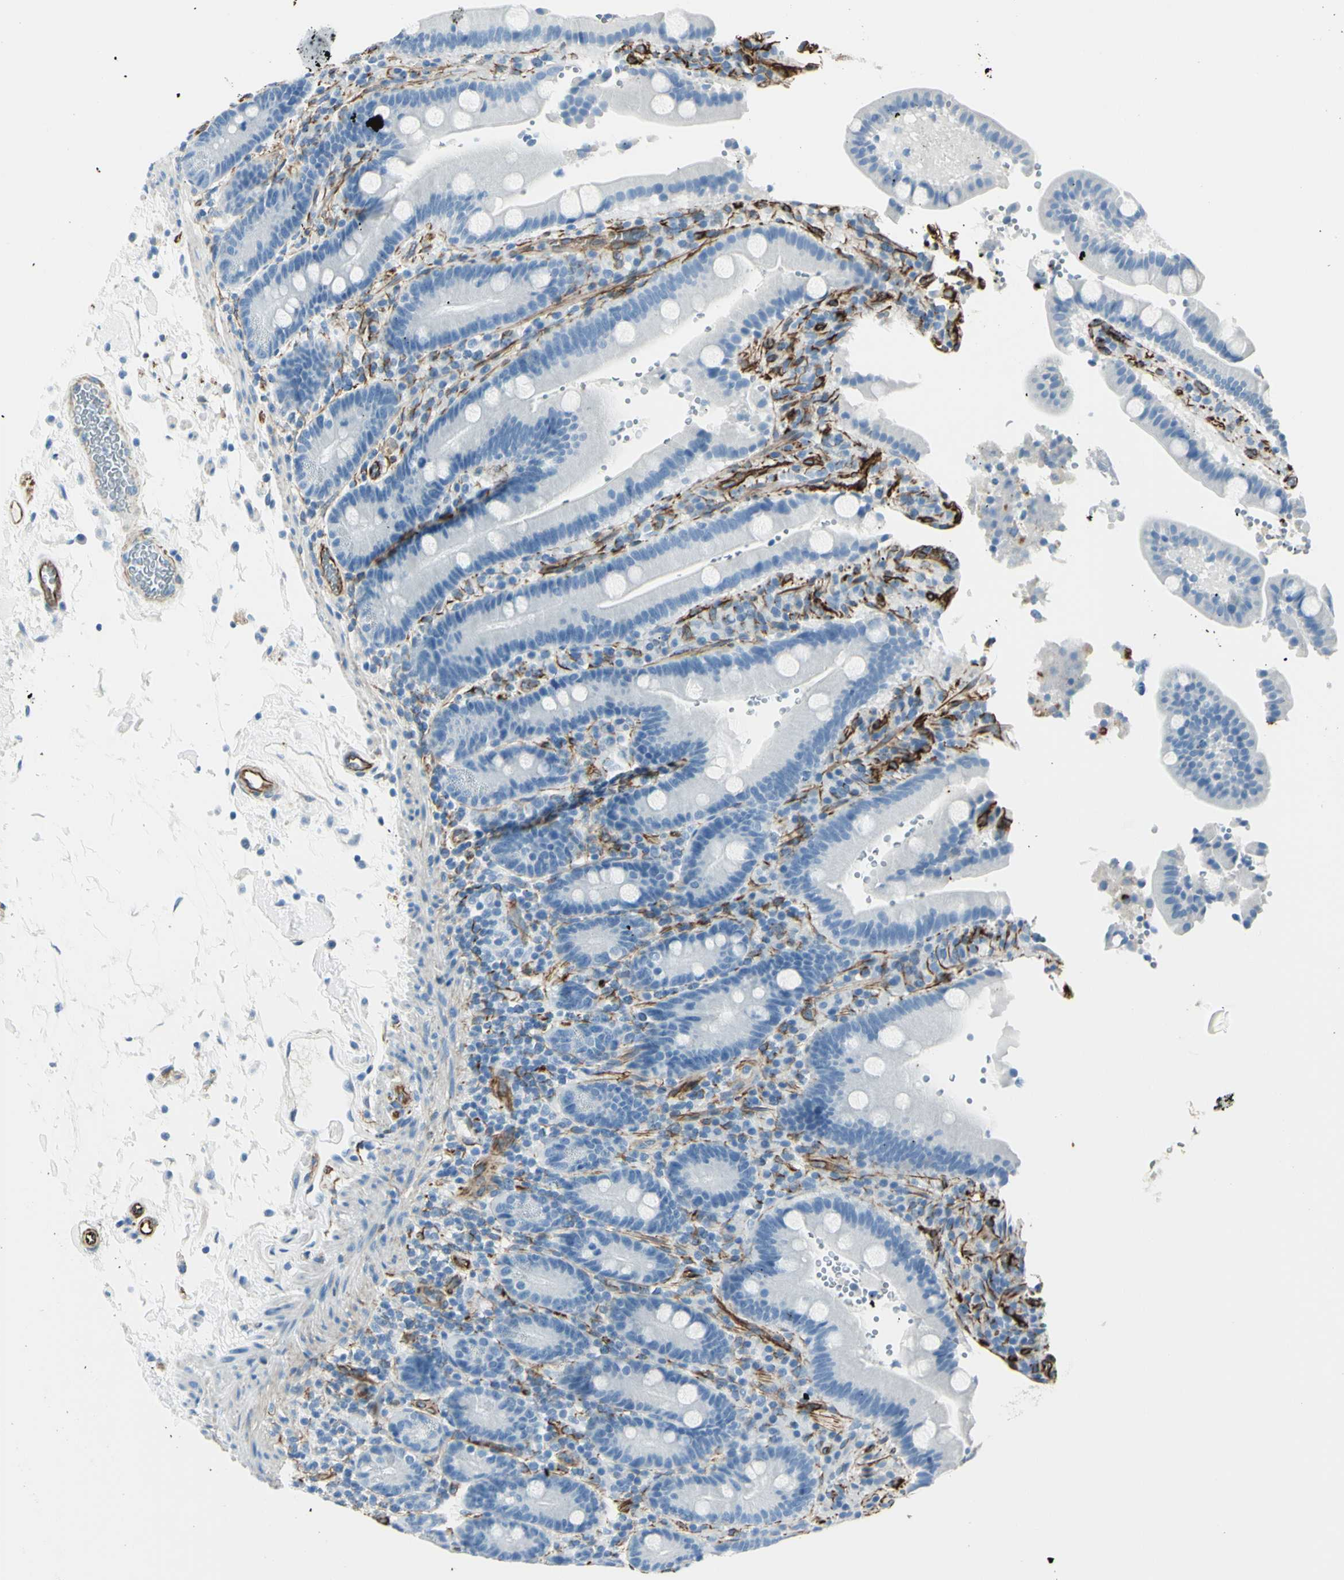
{"staining": {"intensity": "negative", "quantity": "none", "location": "none"}, "tissue": "duodenum", "cell_type": "Glandular cells", "image_type": "normal", "snomed": [{"axis": "morphology", "description": "Normal tissue, NOS"}, {"axis": "topography", "description": "Small intestine, NOS"}], "caption": "Glandular cells are negative for protein expression in normal human duodenum. Nuclei are stained in blue.", "gene": "PTH2R", "patient": {"sex": "female", "age": 71}}